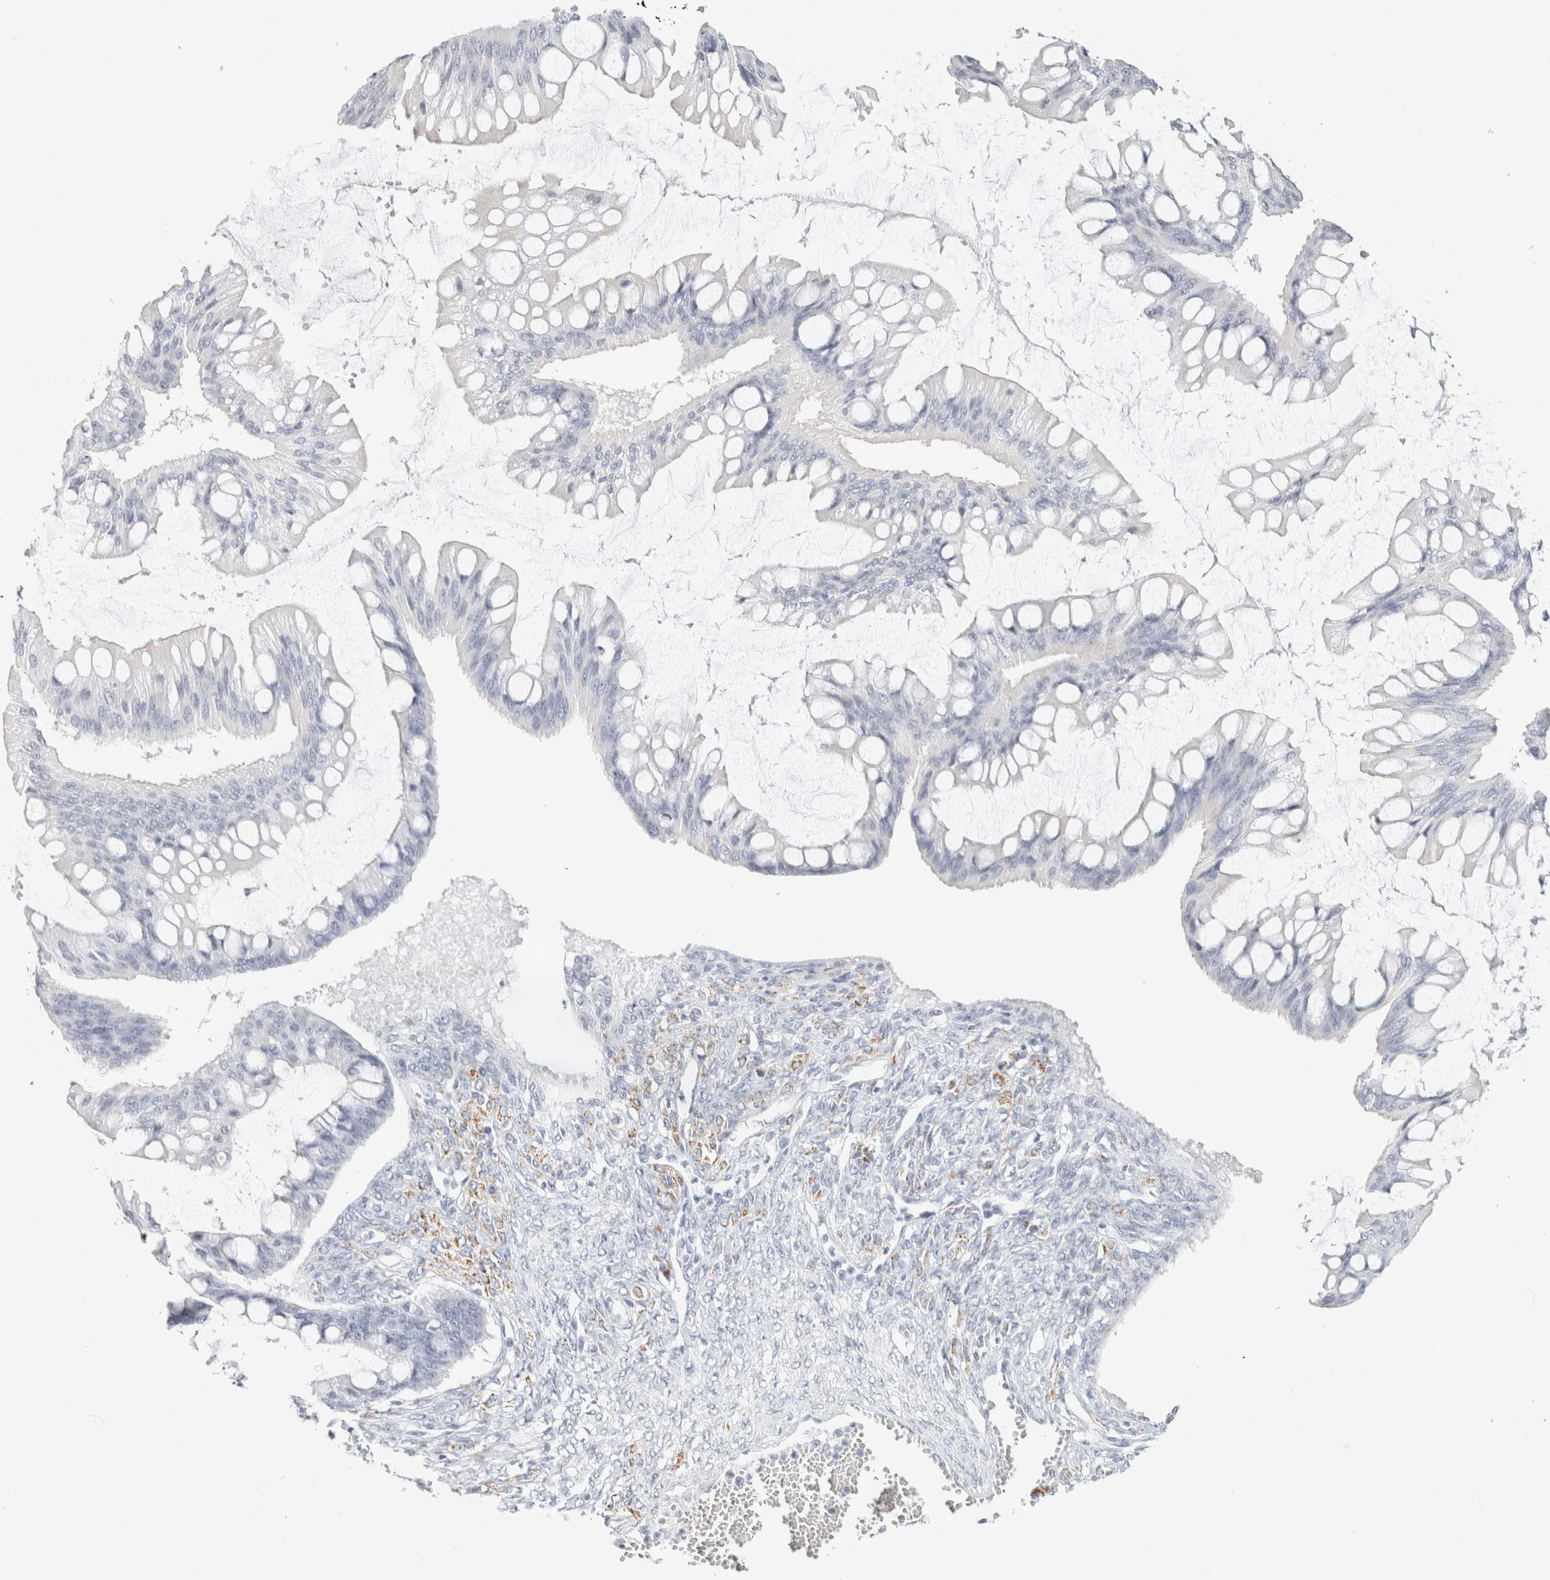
{"staining": {"intensity": "negative", "quantity": "none", "location": "none"}, "tissue": "ovarian cancer", "cell_type": "Tumor cells", "image_type": "cancer", "snomed": [{"axis": "morphology", "description": "Cystadenocarcinoma, mucinous, NOS"}, {"axis": "topography", "description": "Ovary"}], "caption": "There is no significant positivity in tumor cells of mucinous cystadenocarcinoma (ovarian). (DAB (3,3'-diaminobenzidine) IHC with hematoxylin counter stain).", "gene": "GARIN1A", "patient": {"sex": "female", "age": 73}}